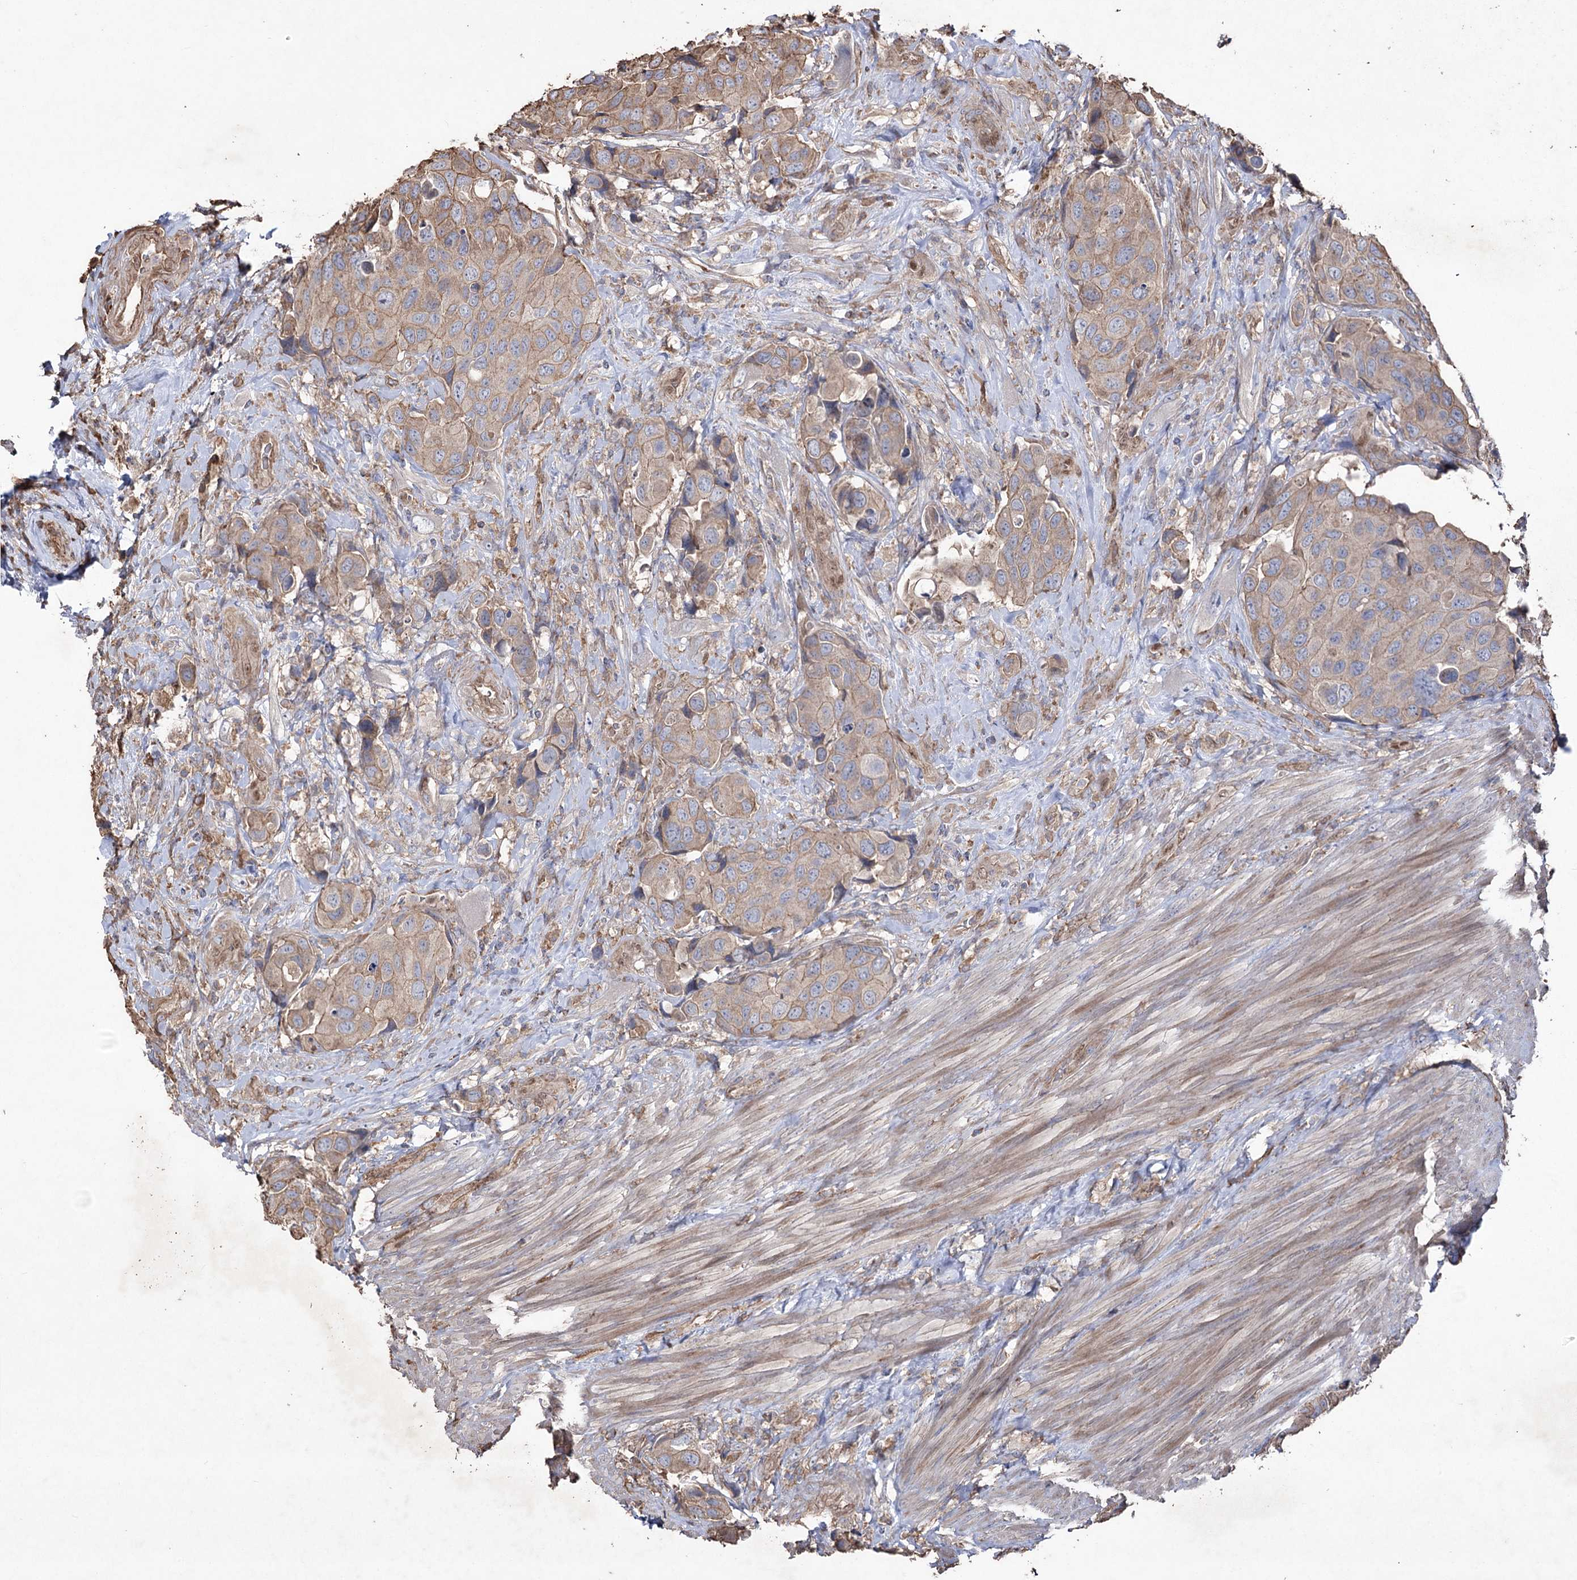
{"staining": {"intensity": "weak", "quantity": ">75%", "location": "cytoplasmic/membranous"}, "tissue": "urothelial cancer", "cell_type": "Tumor cells", "image_type": "cancer", "snomed": [{"axis": "morphology", "description": "Urothelial carcinoma, High grade"}, {"axis": "topography", "description": "Urinary bladder"}], "caption": "Approximately >75% of tumor cells in high-grade urothelial carcinoma reveal weak cytoplasmic/membranous protein staining as visualized by brown immunohistochemical staining.", "gene": "FAM13B", "patient": {"sex": "male", "age": 74}}